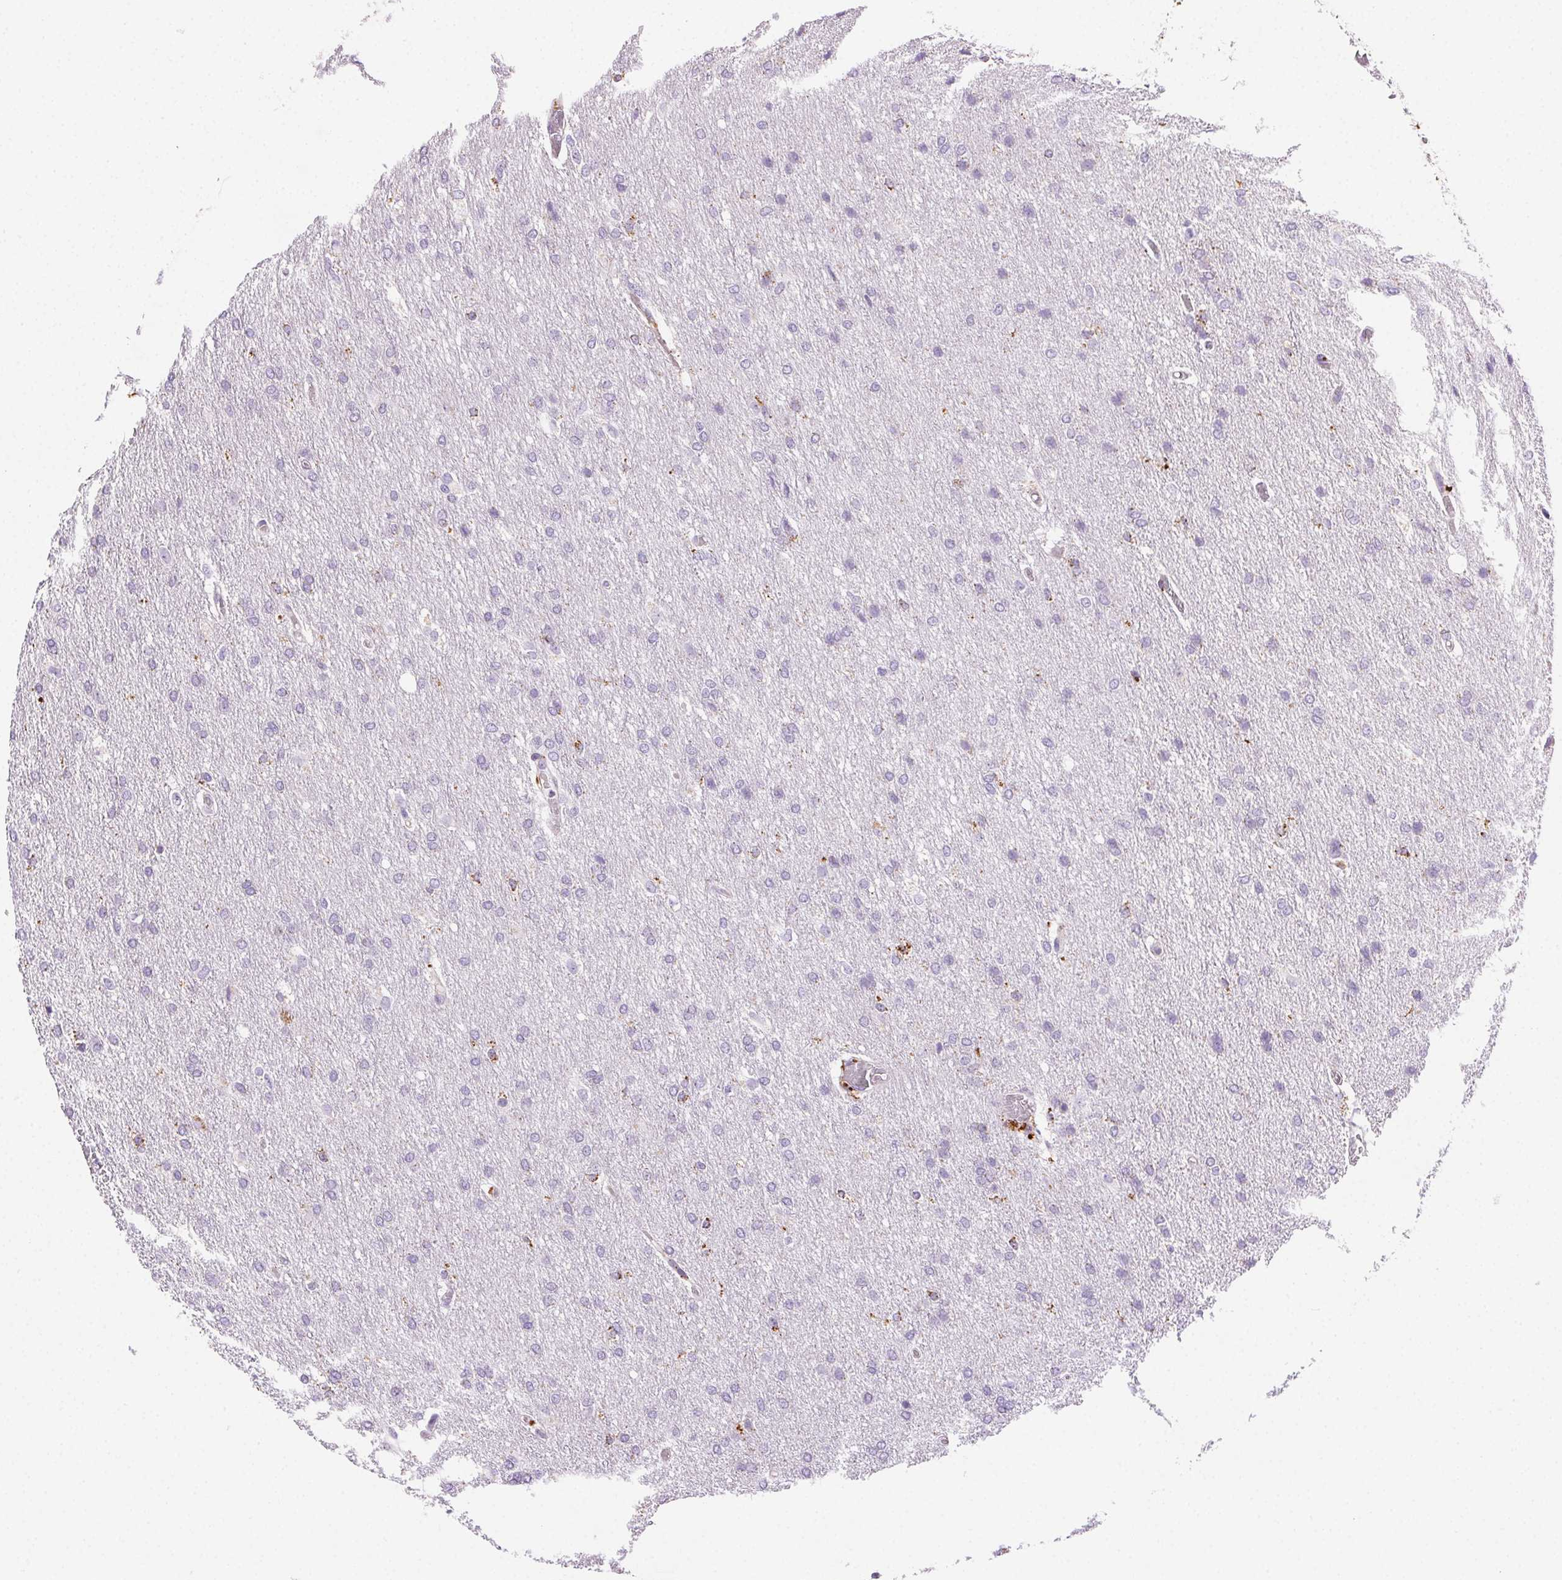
{"staining": {"intensity": "negative", "quantity": "none", "location": "none"}, "tissue": "glioma", "cell_type": "Tumor cells", "image_type": "cancer", "snomed": [{"axis": "morphology", "description": "Glioma, malignant, High grade"}, {"axis": "topography", "description": "Brain"}], "caption": "Tumor cells are negative for protein expression in human glioma.", "gene": "SCPEP1", "patient": {"sex": "male", "age": 68}}